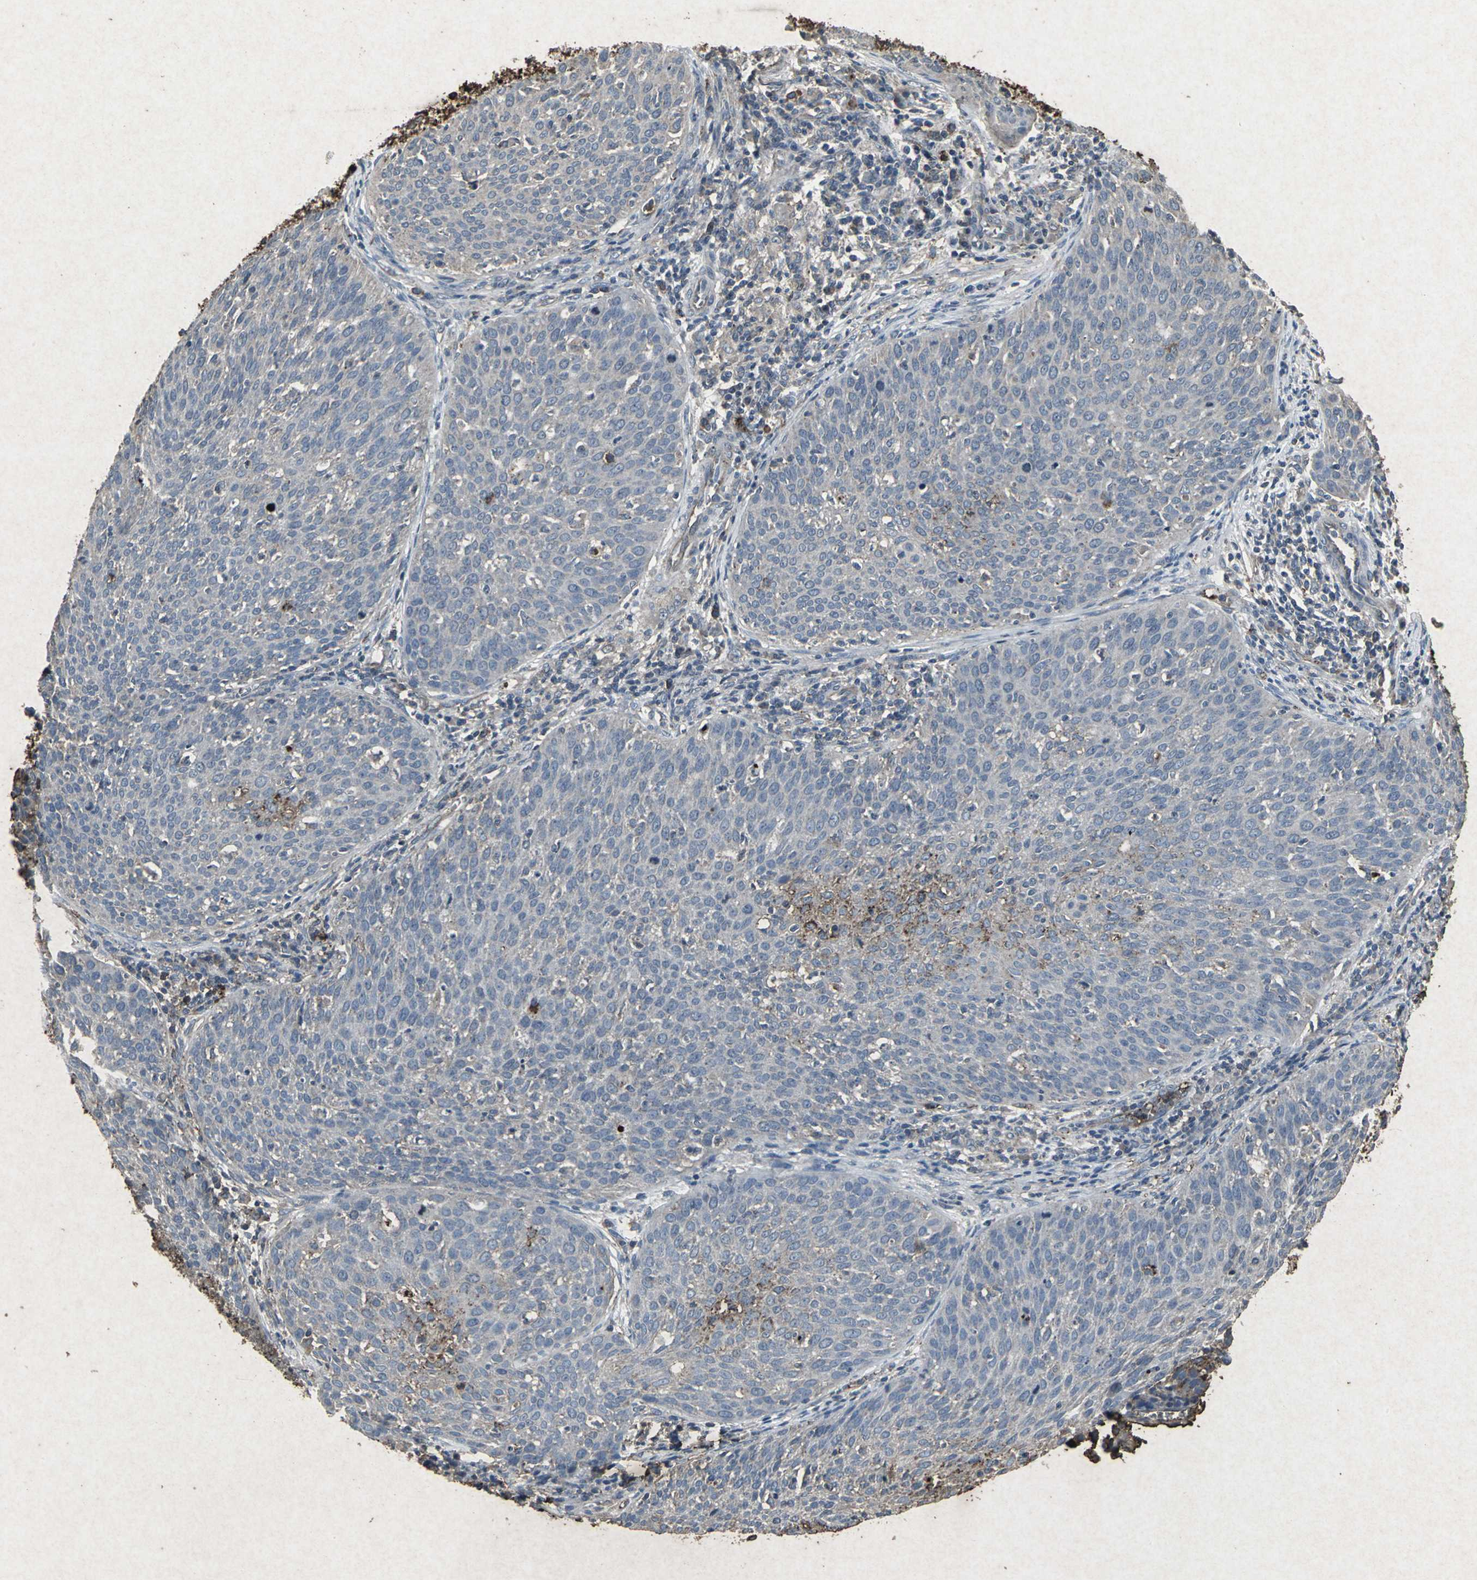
{"staining": {"intensity": "strong", "quantity": "<25%", "location": "cytoplasmic/membranous"}, "tissue": "cervical cancer", "cell_type": "Tumor cells", "image_type": "cancer", "snomed": [{"axis": "morphology", "description": "Squamous cell carcinoma, NOS"}, {"axis": "topography", "description": "Cervix"}], "caption": "DAB (3,3'-diaminobenzidine) immunohistochemical staining of human cervical cancer demonstrates strong cytoplasmic/membranous protein staining in approximately <25% of tumor cells.", "gene": "CCR9", "patient": {"sex": "female", "age": 38}}